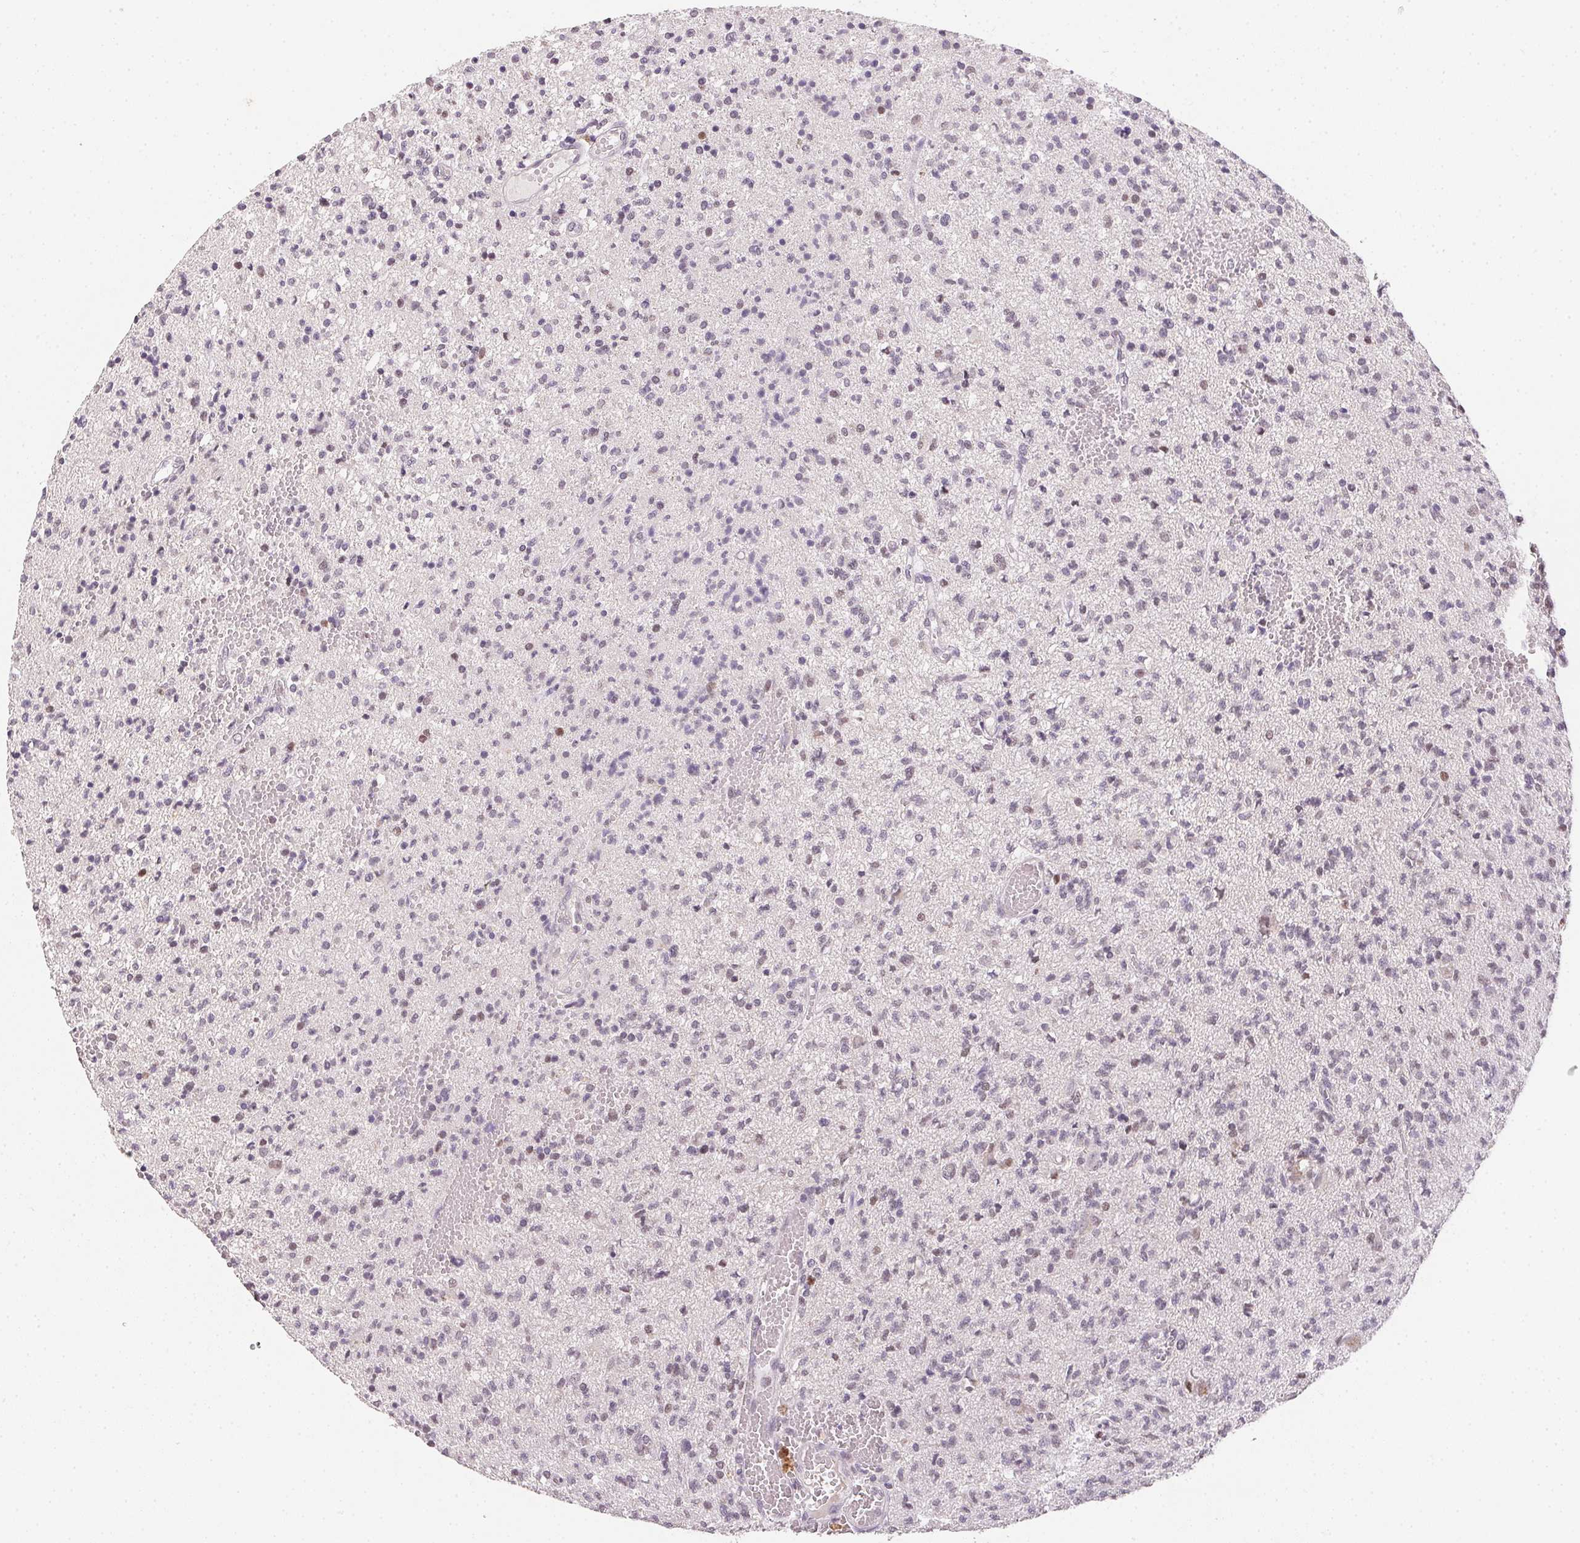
{"staining": {"intensity": "negative", "quantity": "none", "location": "none"}, "tissue": "glioma", "cell_type": "Tumor cells", "image_type": "cancer", "snomed": [{"axis": "morphology", "description": "Glioma, malignant, Low grade"}, {"axis": "topography", "description": "Brain"}], "caption": "Photomicrograph shows no significant protein expression in tumor cells of malignant glioma (low-grade).", "gene": "POLR3G", "patient": {"sex": "male", "age": 64}}